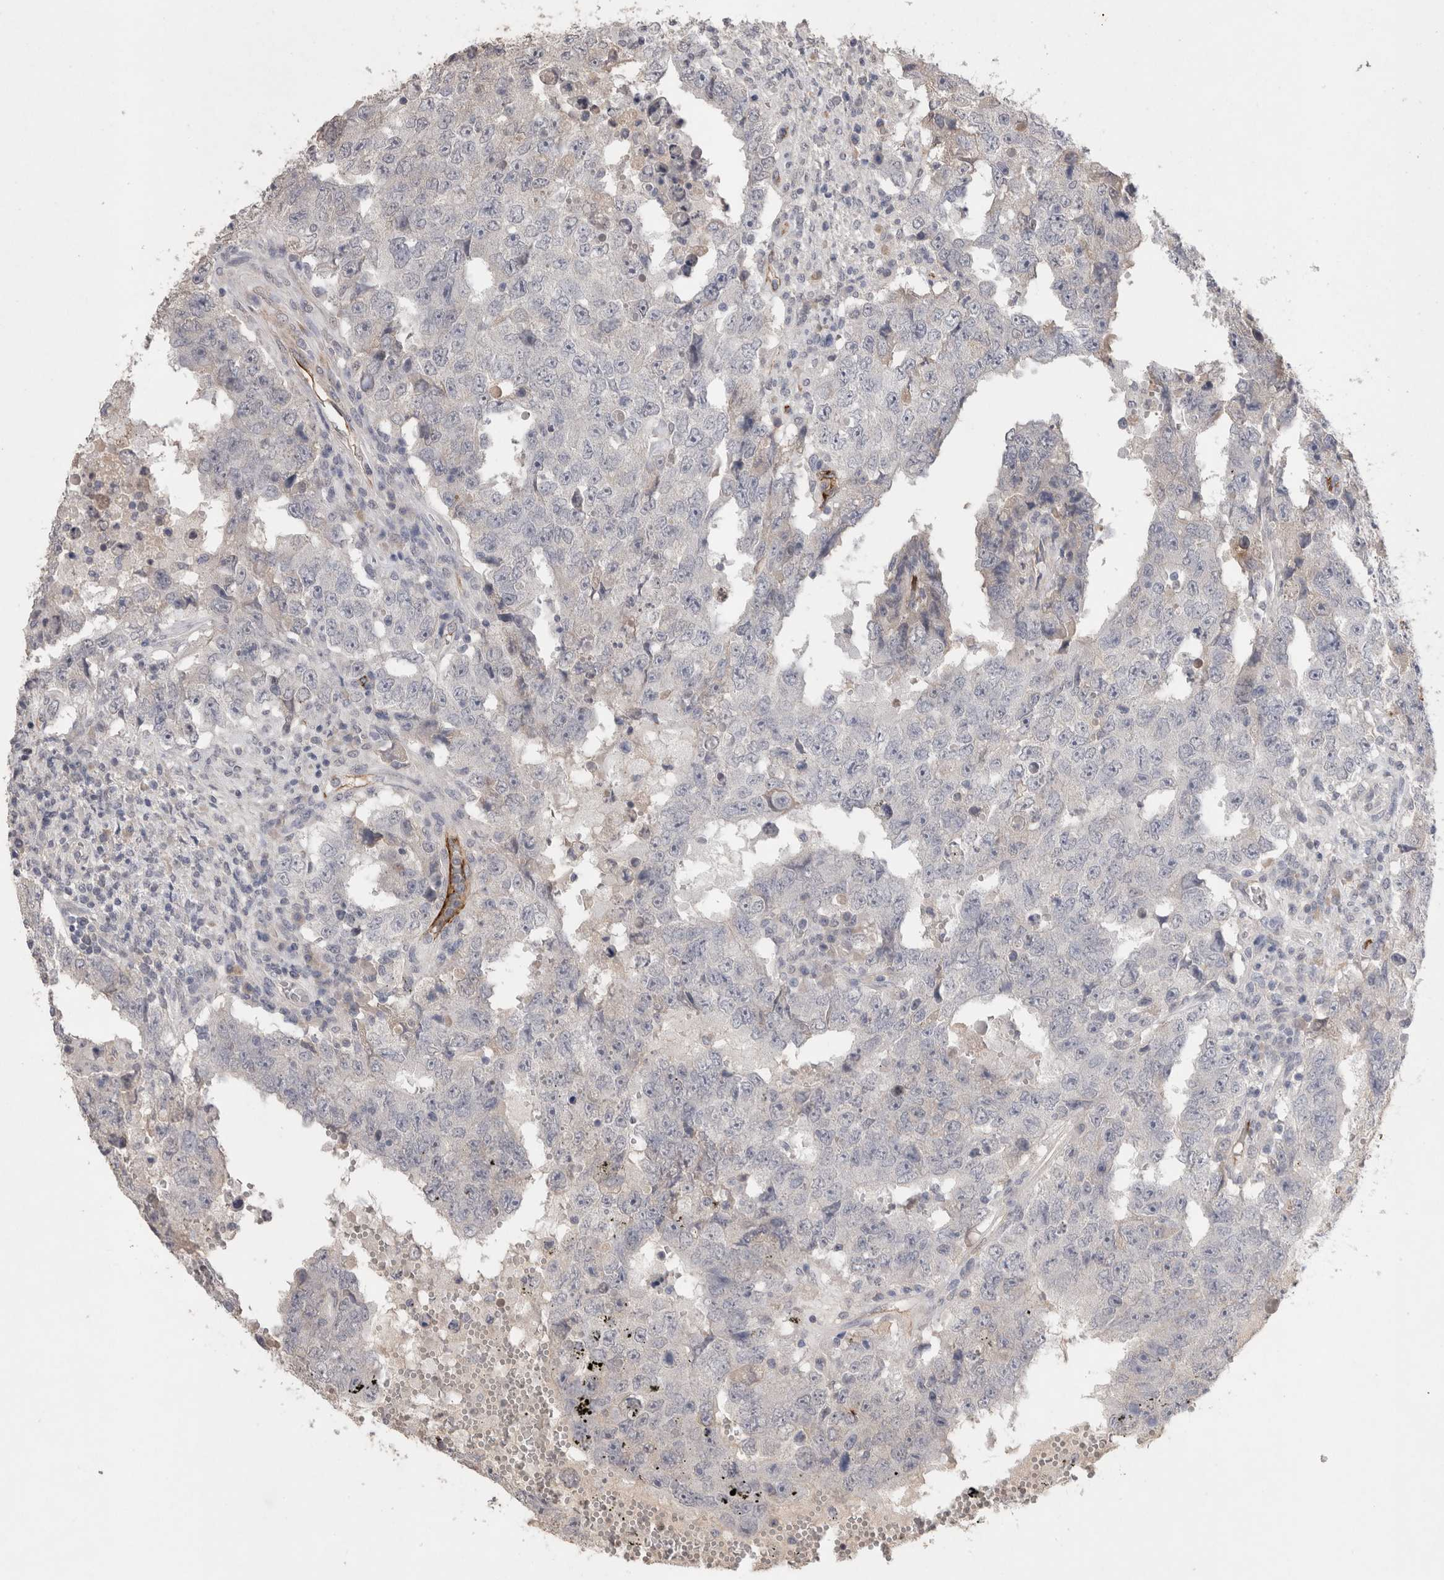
{"staining": {"intensity": "negative", "quantity": "none", "location": "none"}, "tissue": "testis cancer", "cell_type": "Tumor cells", "image_type": "cancer", "snomed": [{"axis": "morphology", "description": "Carcinoma, Embryonal, NOS"}, {"axis": "topography", "description": "Testis"}], "caption": "Testis cancer was stained to show a protein in brown. There is no significant expression in tumor cells. The staining is performed using DAB brown chromogen with nuclei counter-stained in using hematoxylin.", "gene": "CDH13", "patient": {"sex": "male", "age": 26}}